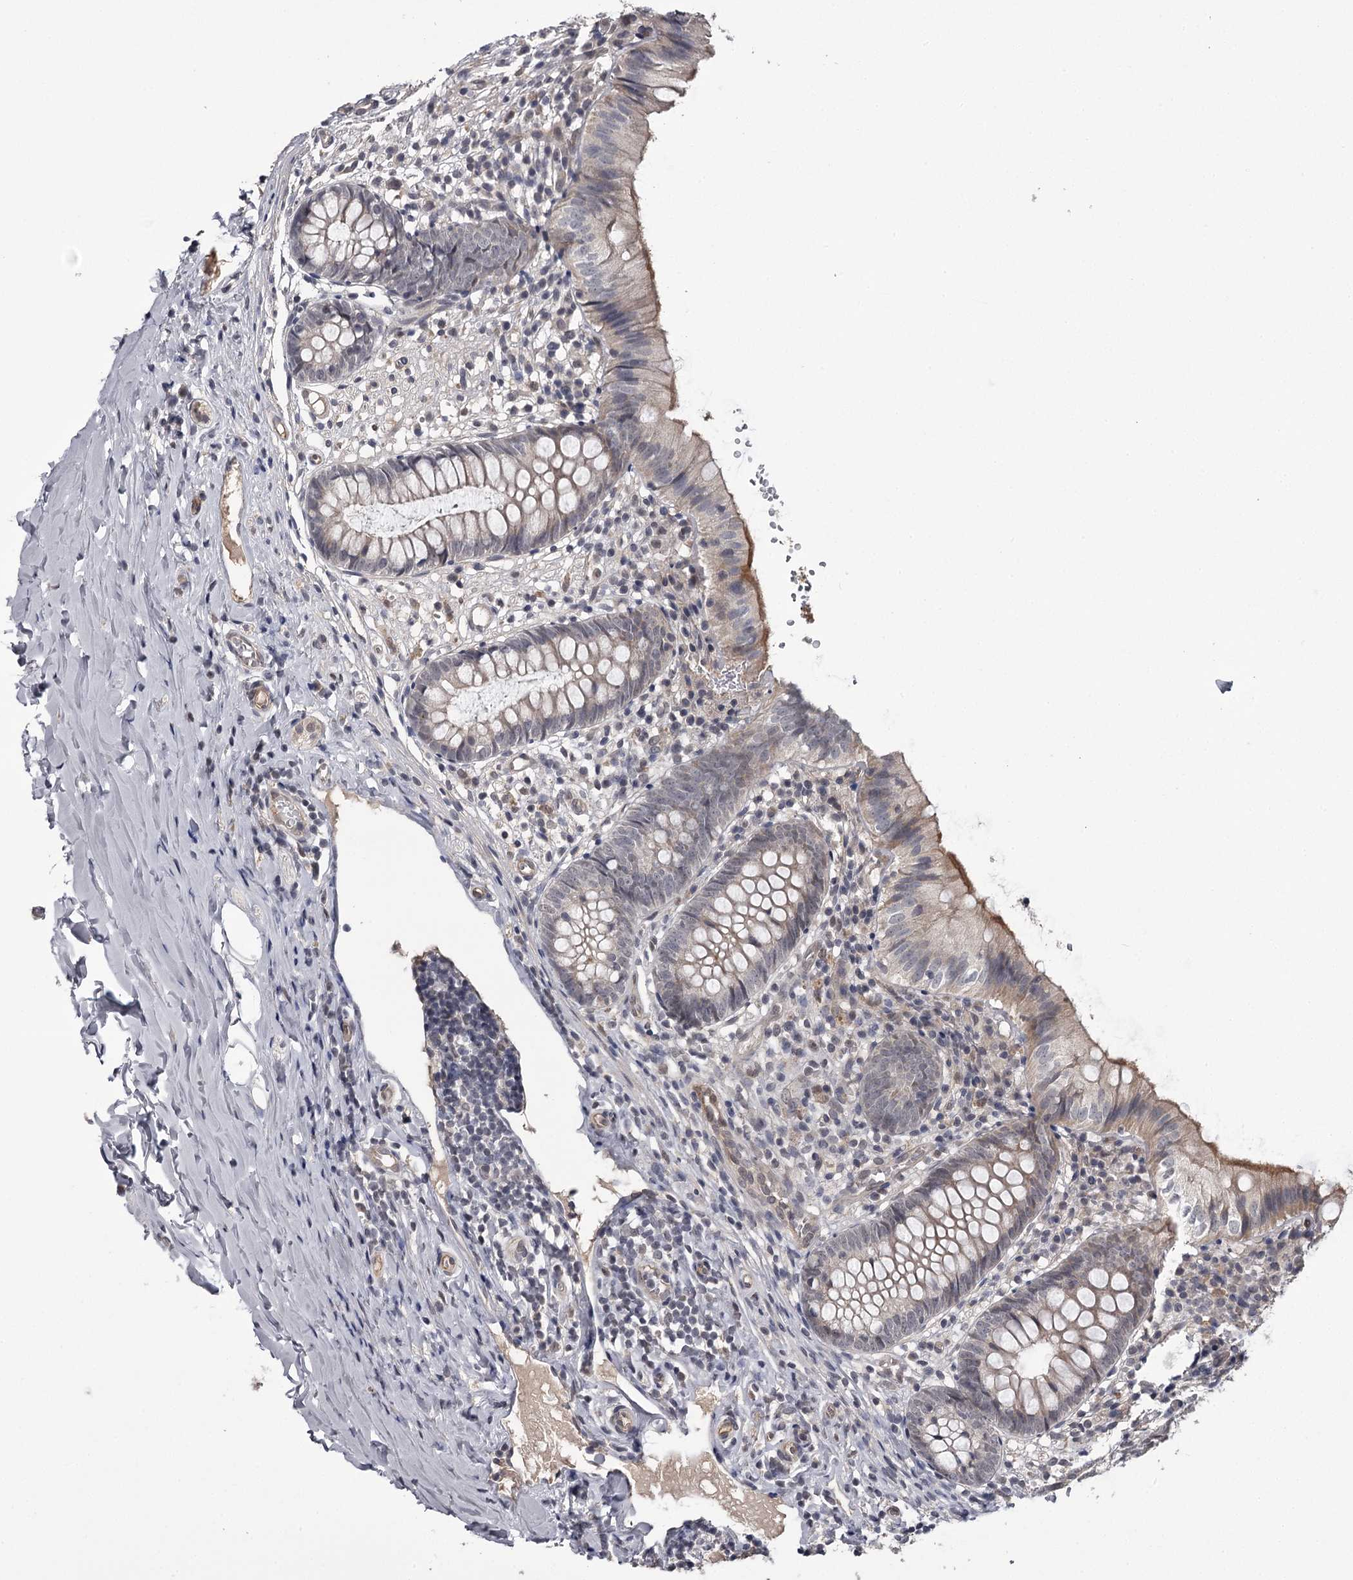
{"staining": {"intensity": "moderate", "quantity": "<25%", "location": "cytoplasmic/membranous"}, "tissue": "appendix", "cell_type": "Glandular cells", "image_type": "normal", "snomed": [{"axis": "morphology", "description": "Normal tissue, NOS"}, {"axis": "topography", "description": "Appendix"}], "caption": "Immunohistochemical staining of normal appendix displays moderate cytoplasmic/membranous protein expression in approximately <25% of glandular cells.", "gene": "CWF19L2", "patient": {"sex": "male", "age": 8}}